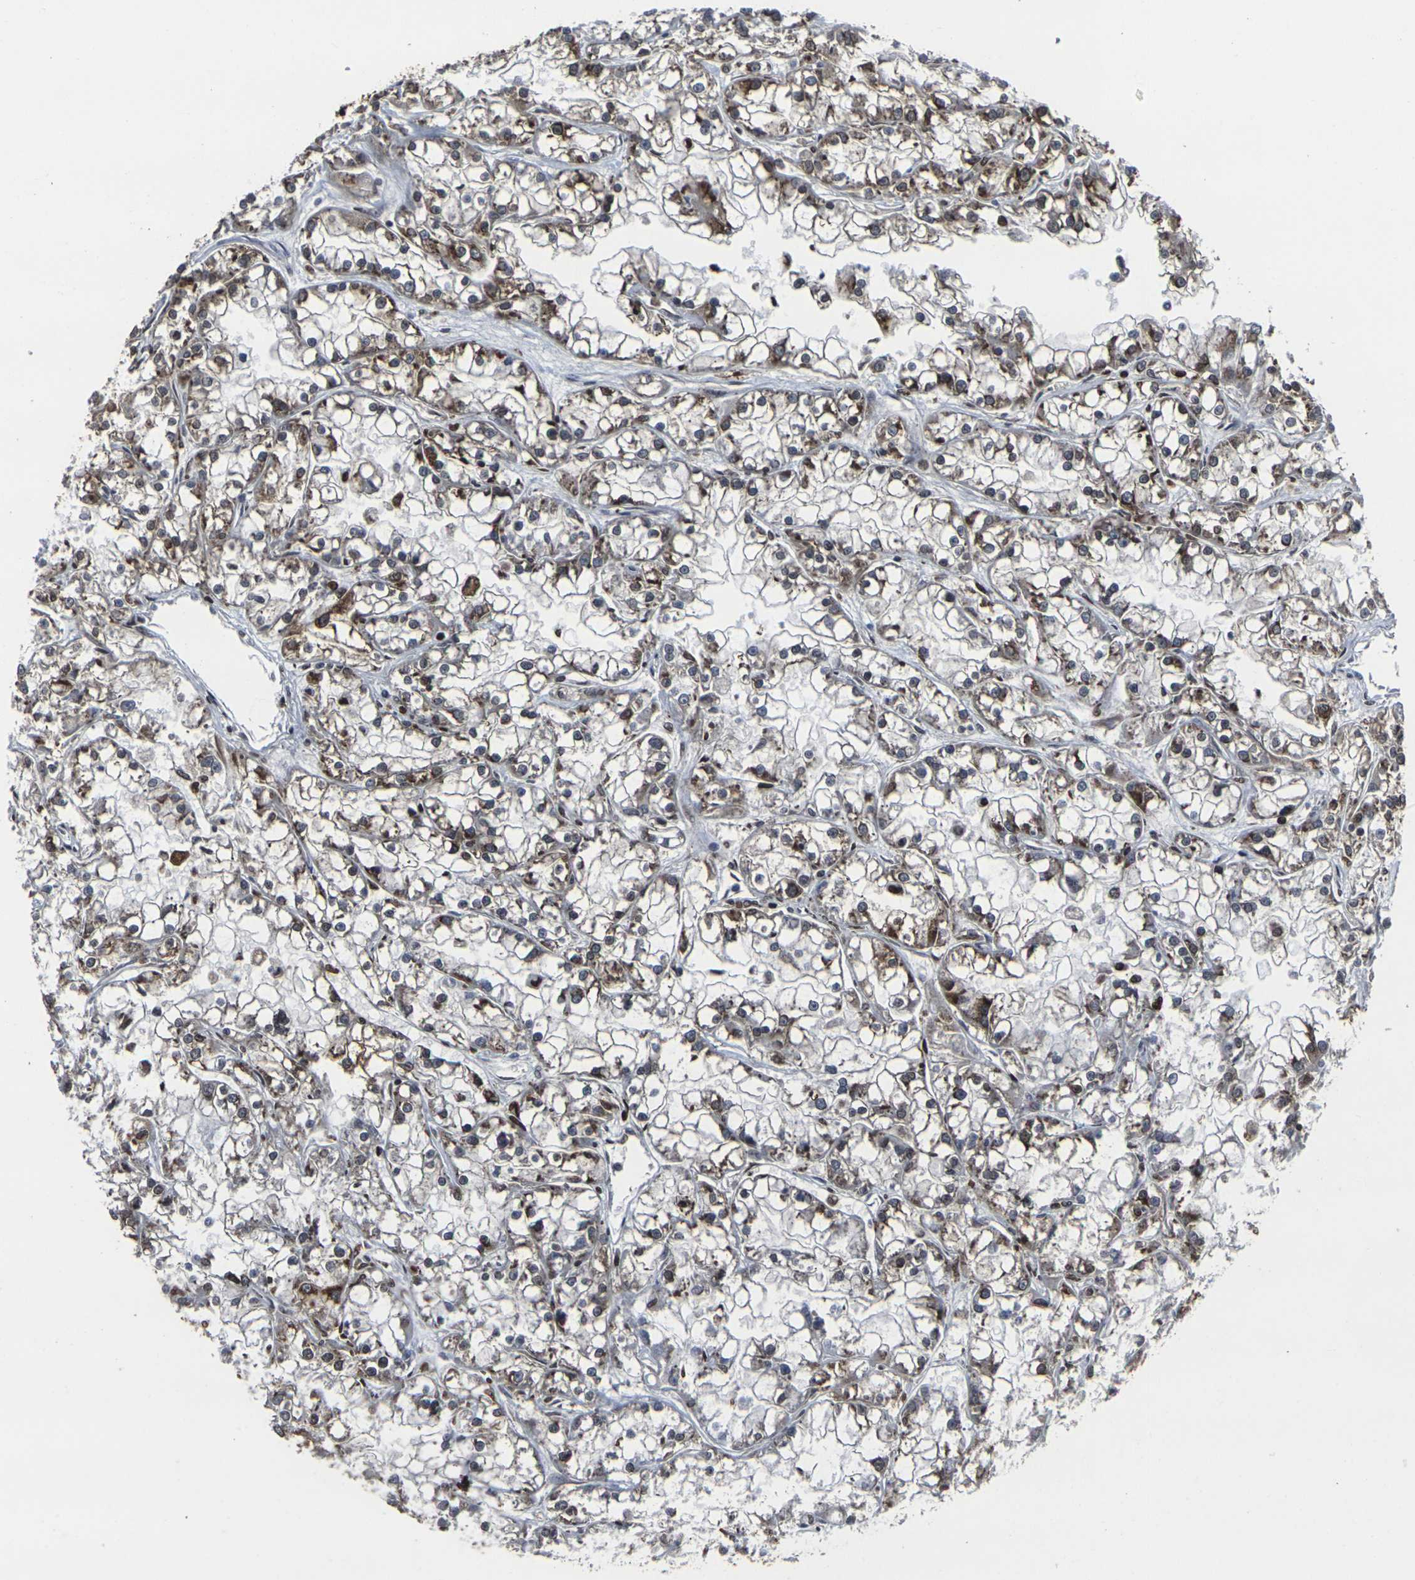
{"staining": {"intensity": "moderate", "quantity": "25%-75%", "location": "cytoplasmic/membranous"}, "tissue": "renal cancer", "cell_type": "Tumor cells", "image_type": "cancer", "snomed": [{"axis": "morphology", "description": "Adenocarcinoma, NOS"}, {"axis": "topography", "description": "Kidney"}], "caption": "A photomicrograph showing moderate cytoplasmic/membranous positivity in approximately 25%-75% of tumor cells in renal cancer, as visualized by brown immunohistochemical staining.", "gene": "MARCHF2", "patient": {"sex": "female", "age": 52}}